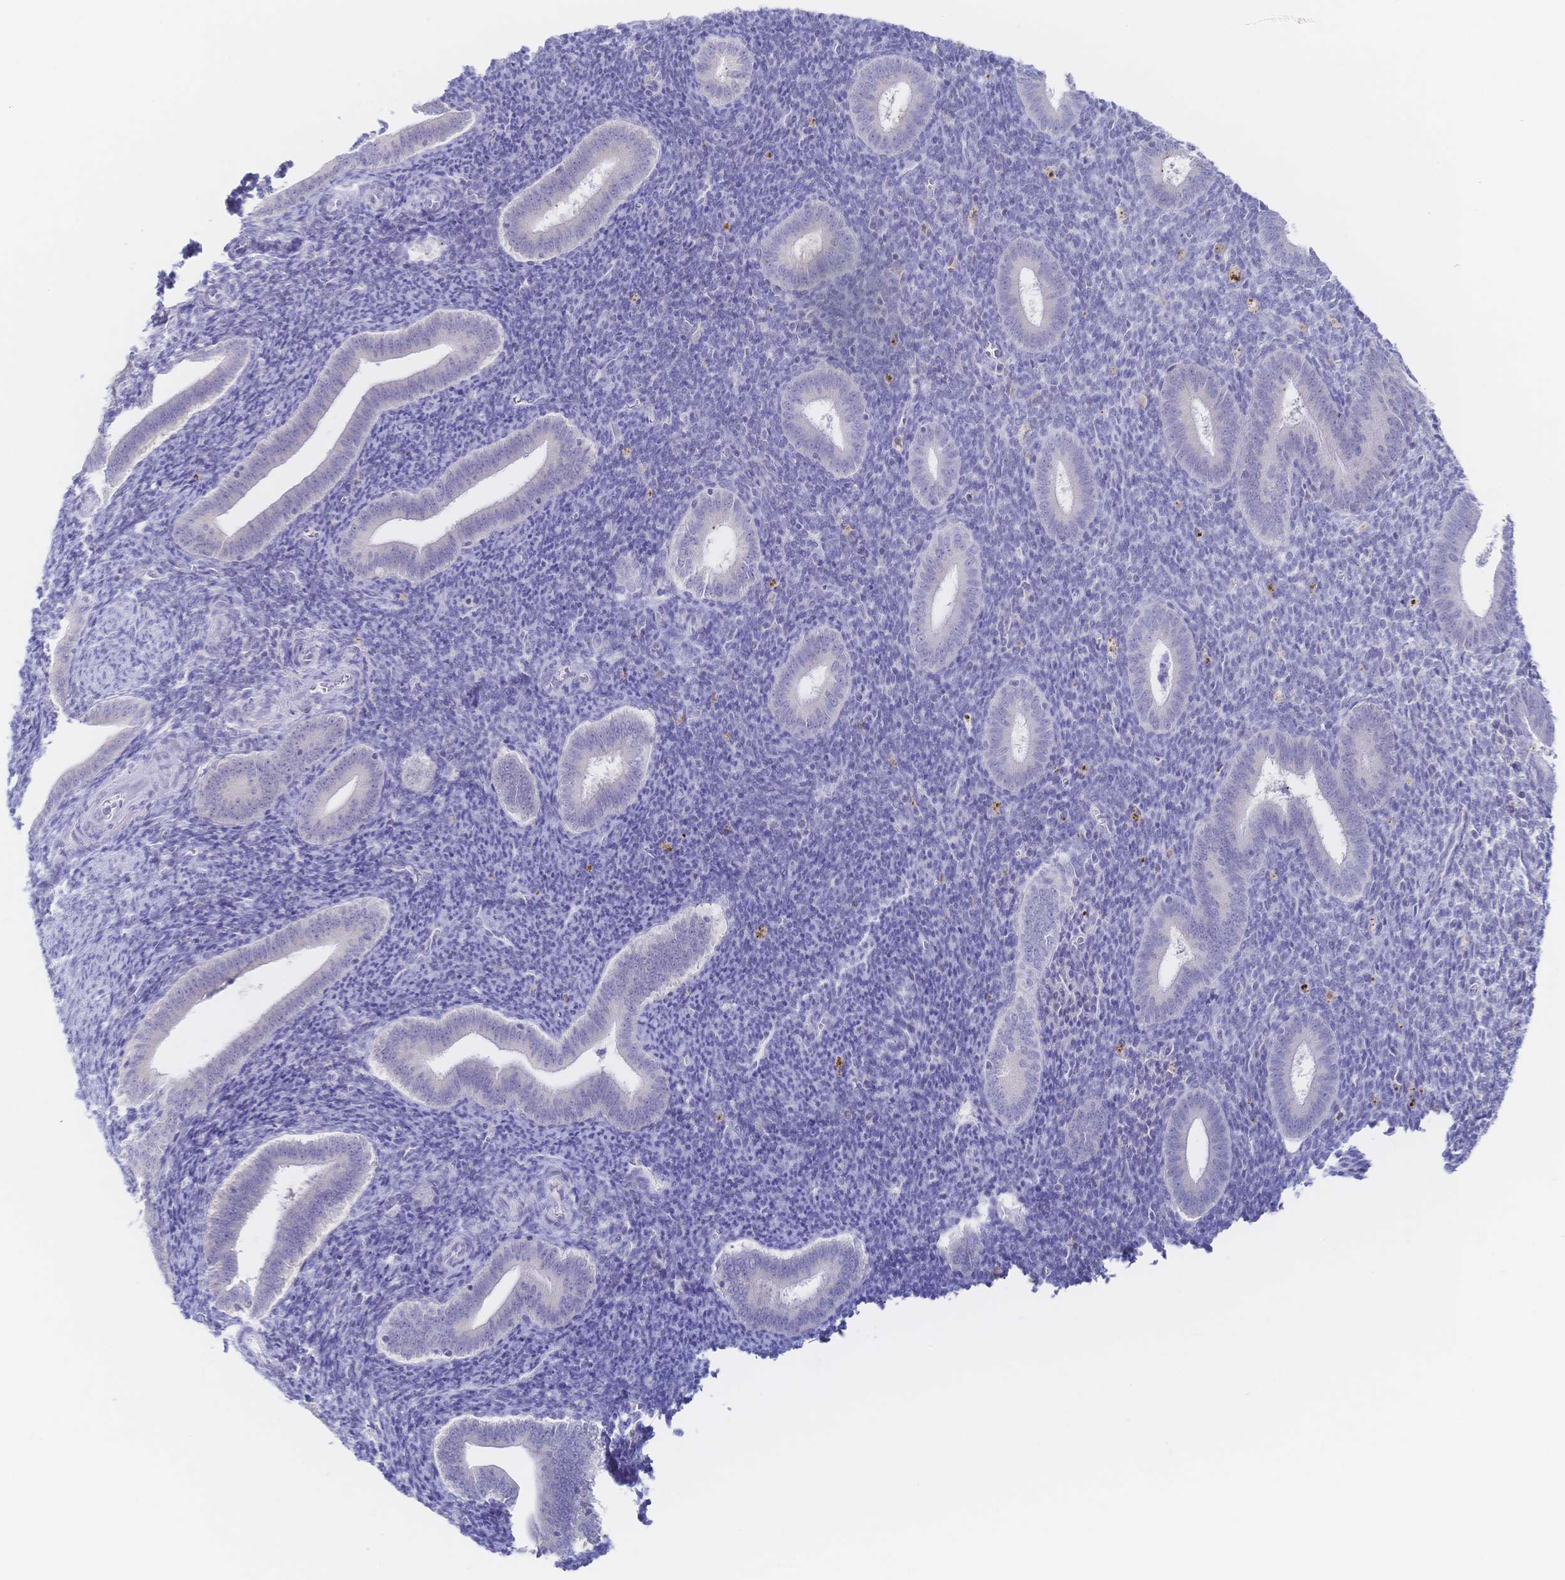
{"staining": {"intensity": "negative", "quantity": "none", "location": "none"}, "tissue": "endometrium", "cell_type": "Cells in endometrial stroma", "image_type": "normal", "snomed": [{"axis": "morphology", "description": "Normal tissue, NOS"}, {"axis": "topography", "description": "Endometrium"}], "caption": "An immunohistochemistry photomicrograph of unremarkable endometrium is shown. There is no staining in cells in endometrial stroma of endometrium.", "gene": "SIAH3", "patient": {"sex": "female", "age": 25}}